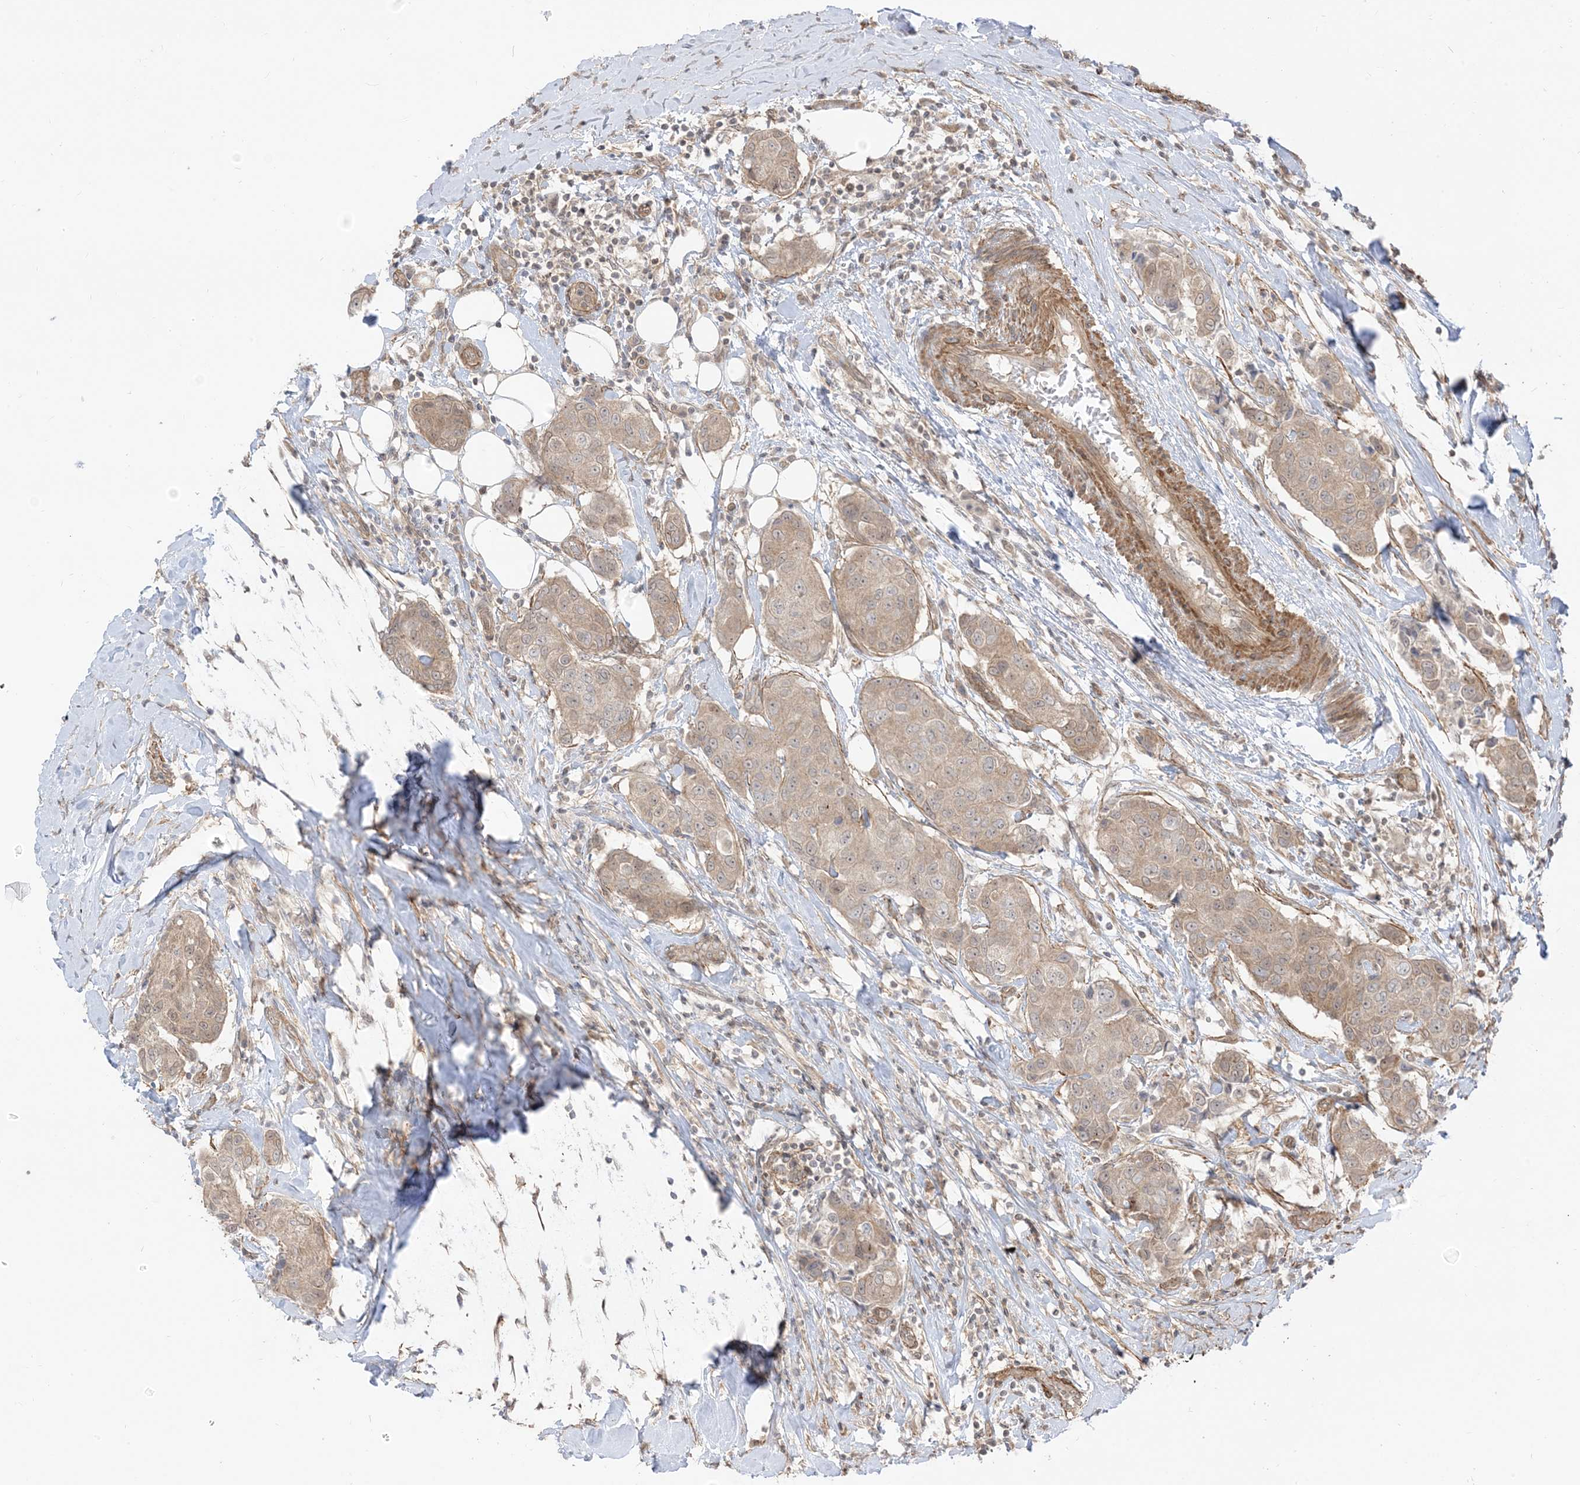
{"staining": {"intensity": "weak", "quantity": "25%-75%", "location": "cytoplasmic/membranous"}, "tissue": "breast cancer", "cell_type": "Tumor cells", "image_type": "cancer", "snomed": [{"axis": "morphology", "description": "Duct carcinoma"}, {"axis": "topography", "description": "Breast"}], "caption": "Immunohistochemical staining of intraductal carcinoma (breast) reveals weak cytoplasmic/membranous protein positivity in approximately 25%-75% of tumor cells.", "gene": "TBCC", "patient": {"sex": "female", "age": 80}}